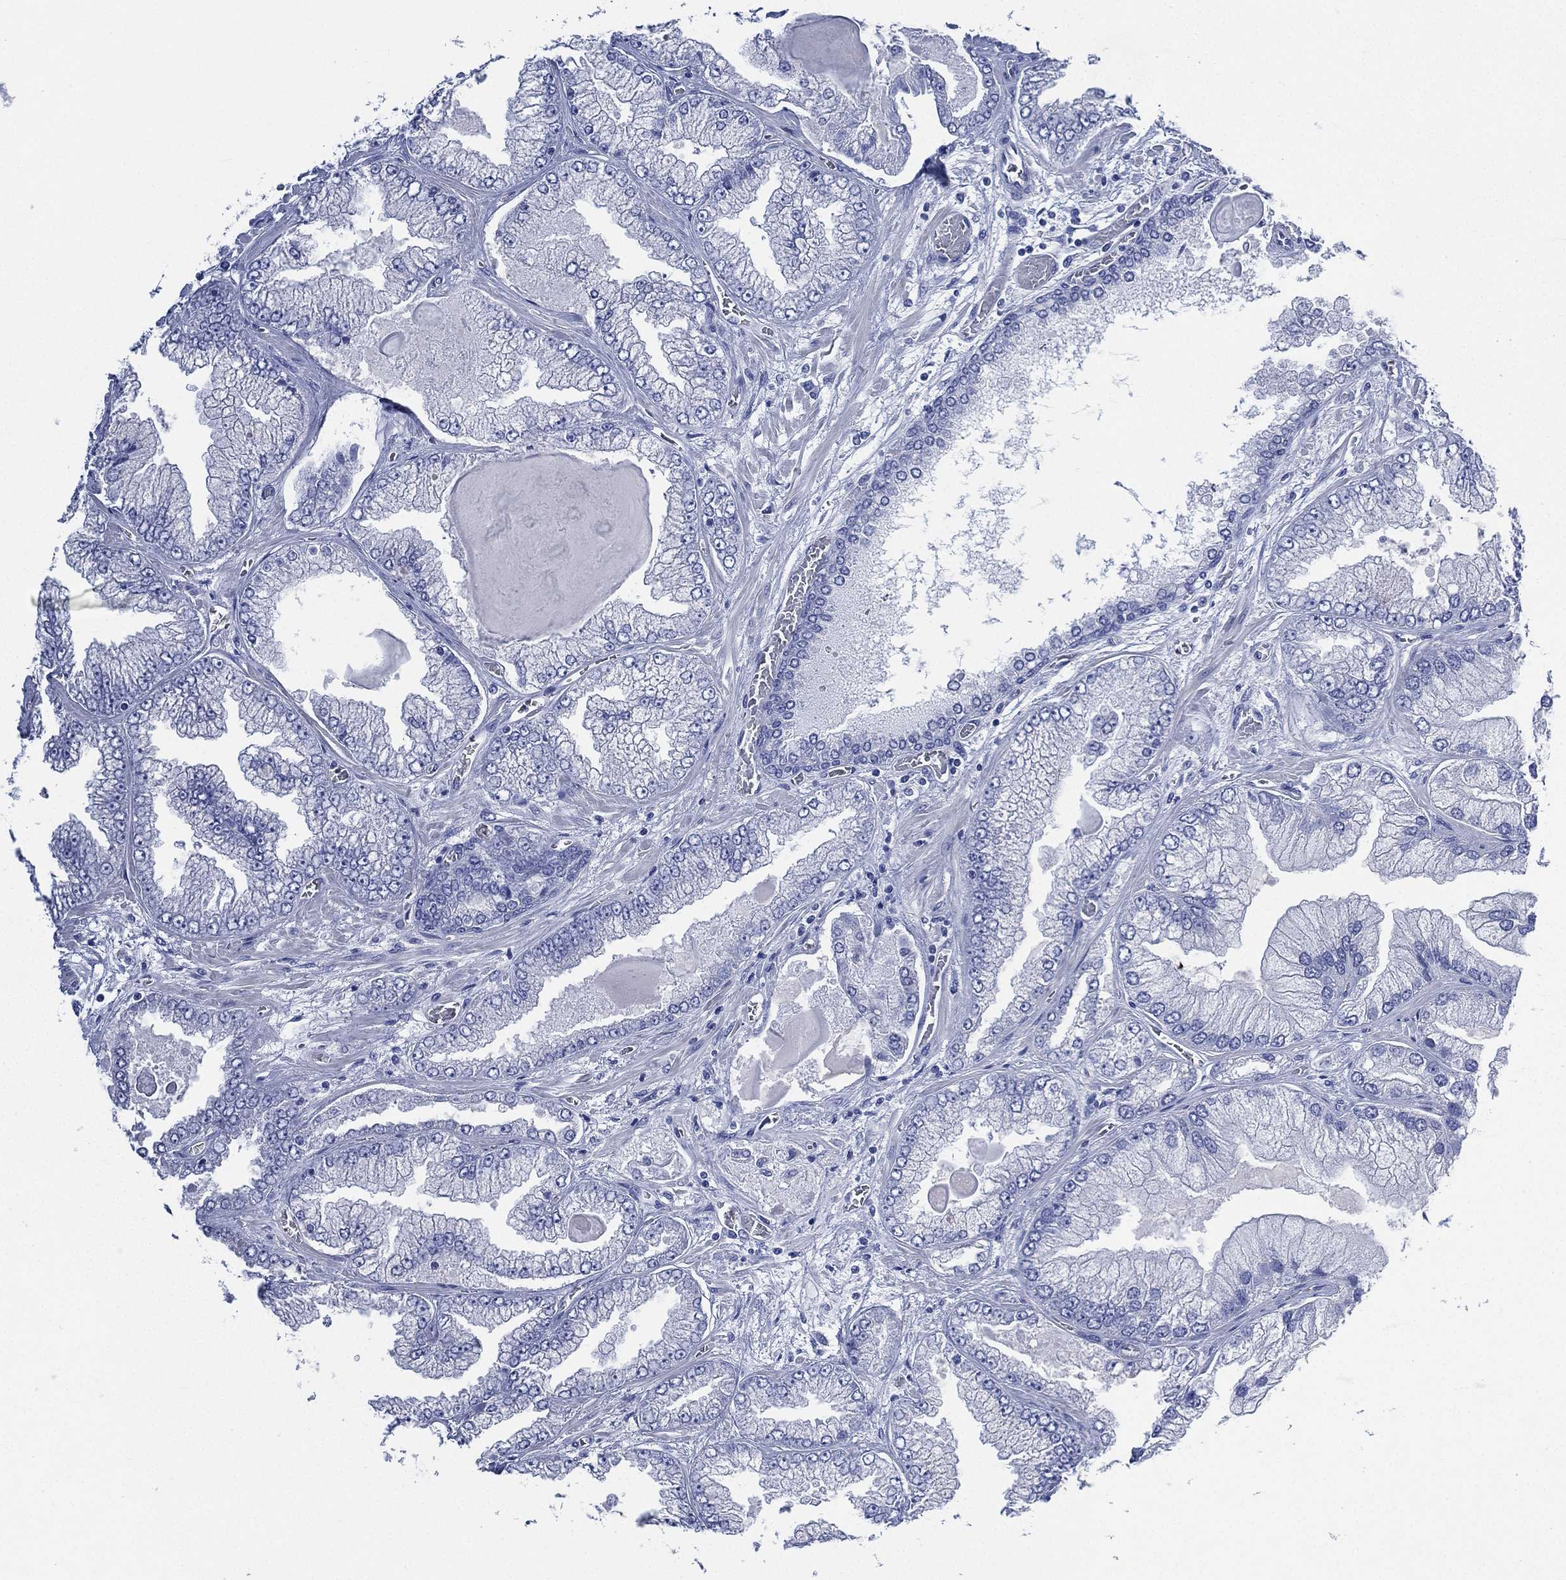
{"staining": {"intensity": "negative", "quantity": "none", "location": "none"}, "tissue": "prostate cancer", "cell_type": "Tumor cells", "image_type": "cancer", "snomed": [{"axis": "morphology", "description": "Adenocarcinoma, Low grade"}, {"axis": "topography", "description": "Prostate"}], "caption": "The micrograph reveals no significant positivity in tumor cells of prostate cancer (adenocarcinoma (low-grade)).", "gene": "CCDC70", "patient": {"sex": "male", "age": 57}}